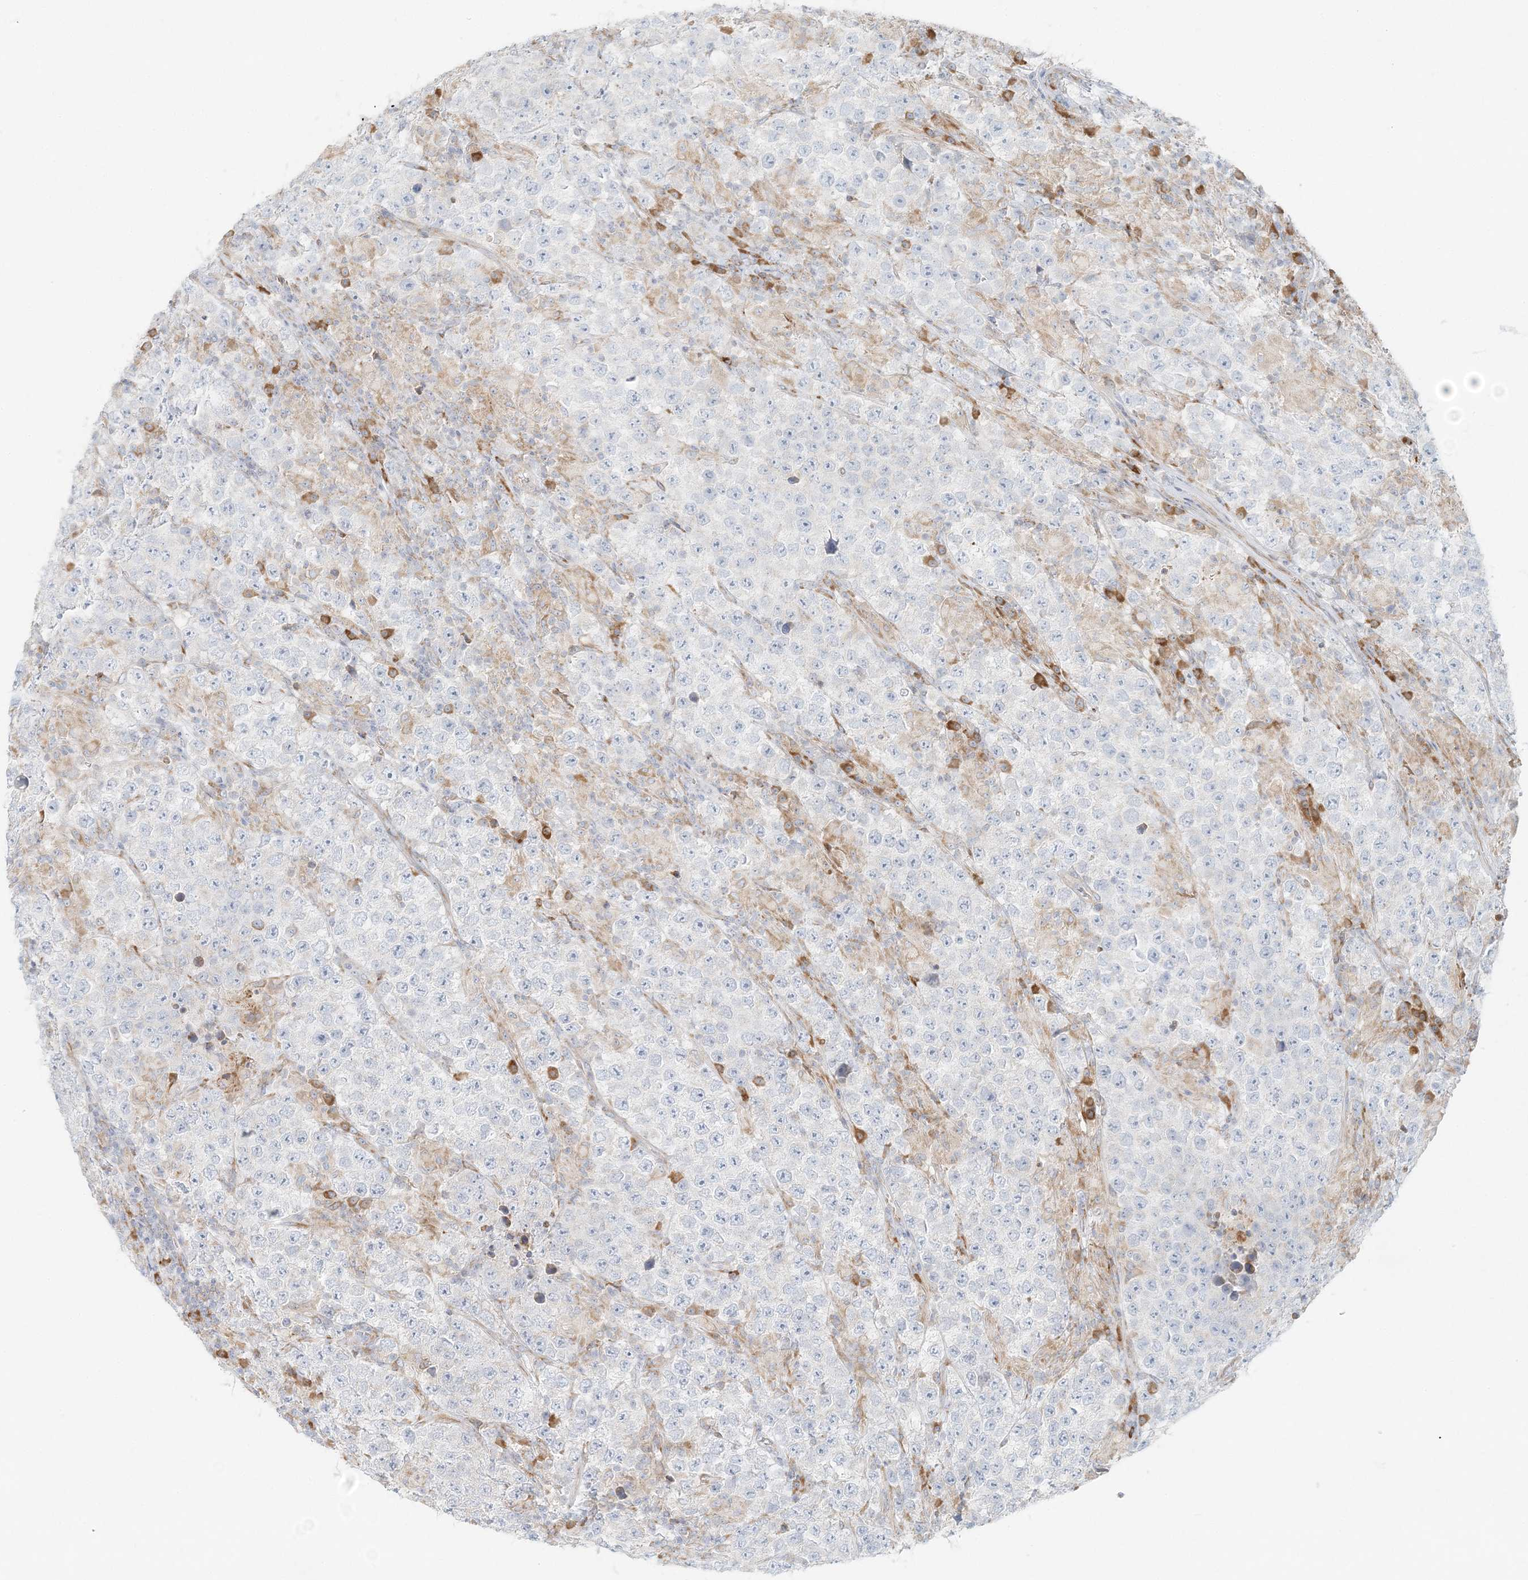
{"staining": {"intensity": "negative", "quantity": "none", "location": "none"}, "tissue": "testis cancer", "cell_type": "Tumor cells", "image_type": "cancer", "snomed": [{"axis": "morphology", "description": "Normal tissue, NOS"}, {"axis": "morphology", "description": "Urothelial carcinoma, High grade"}, {"axis": "morphology", "description": "Seminoma, NOS"}, {"axis": "morphology", "description": "Carcinoma, Embryonal, NOS"}, {"axis": "topography", "description": "Urinary bladder"}, {"axis": "topography", "description": "Testis"}], "caption": "An immunohistochemistry histopathology image of testis cancer is shown. There is no staining in tumor cells of testis cancer.", "gene": "STK11IP", "patient": {"sex": "male", "age": 41}}